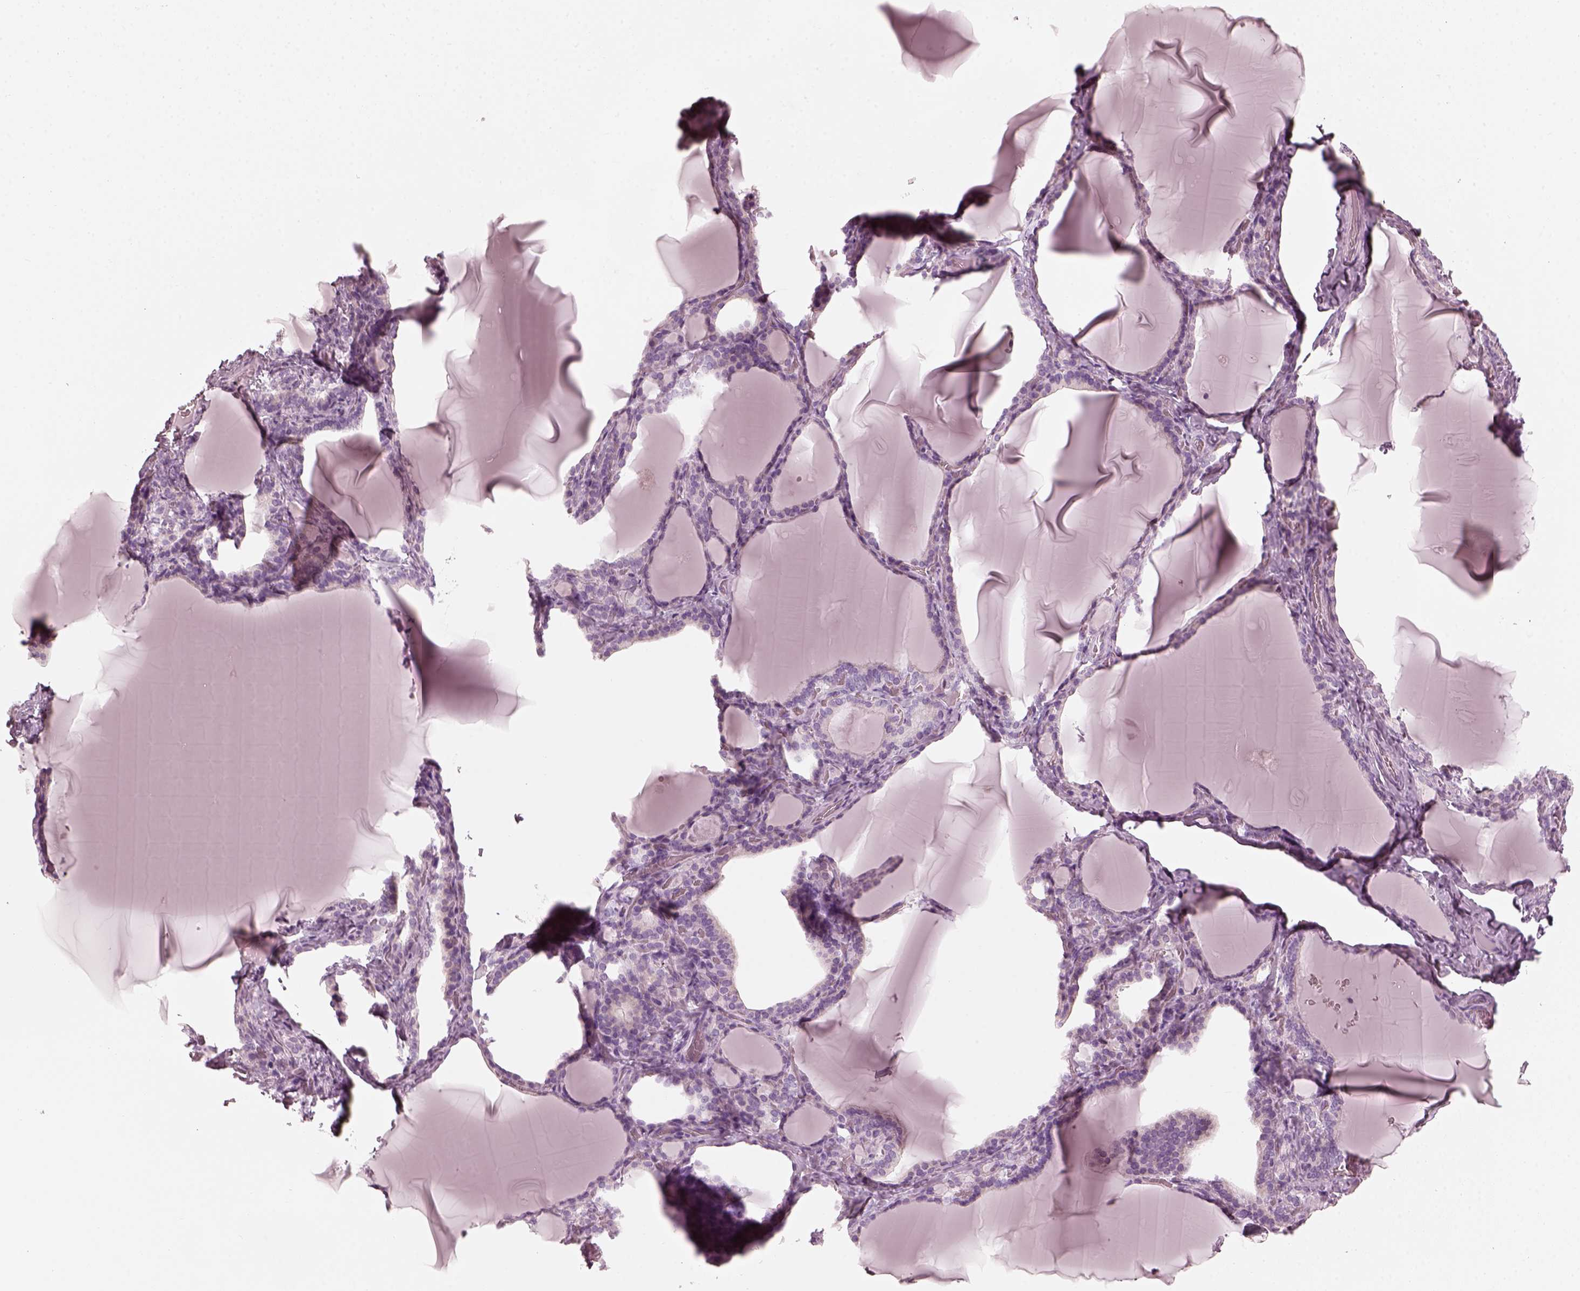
{"staining": {"intensity": "negative", "quantity": "none", "location": "none"}, "tissue": "thyroid gland", "cell_type": "Glandular cells", "image_type": "normal", "snomed": [{"axis": "morphology", "description": "Normal tissue, NOS"}, {"axis": "morphology", "description": "Hyperplasia, NOS"}, {"axis": "topography", "description": "Thyroid gland"}], "caption": "An immunohistochemistry micrograph of benign thyroid gland is shown. There is no staining in glandular cells of thyroid gland. The staining is performed using DAB (3,3'-diaminobenzidine) brown chromogen with nuclei counter-stained in using hematoxylin.", "gene": "SAXO2", "patient": {"sex": "female", "age": 27}}